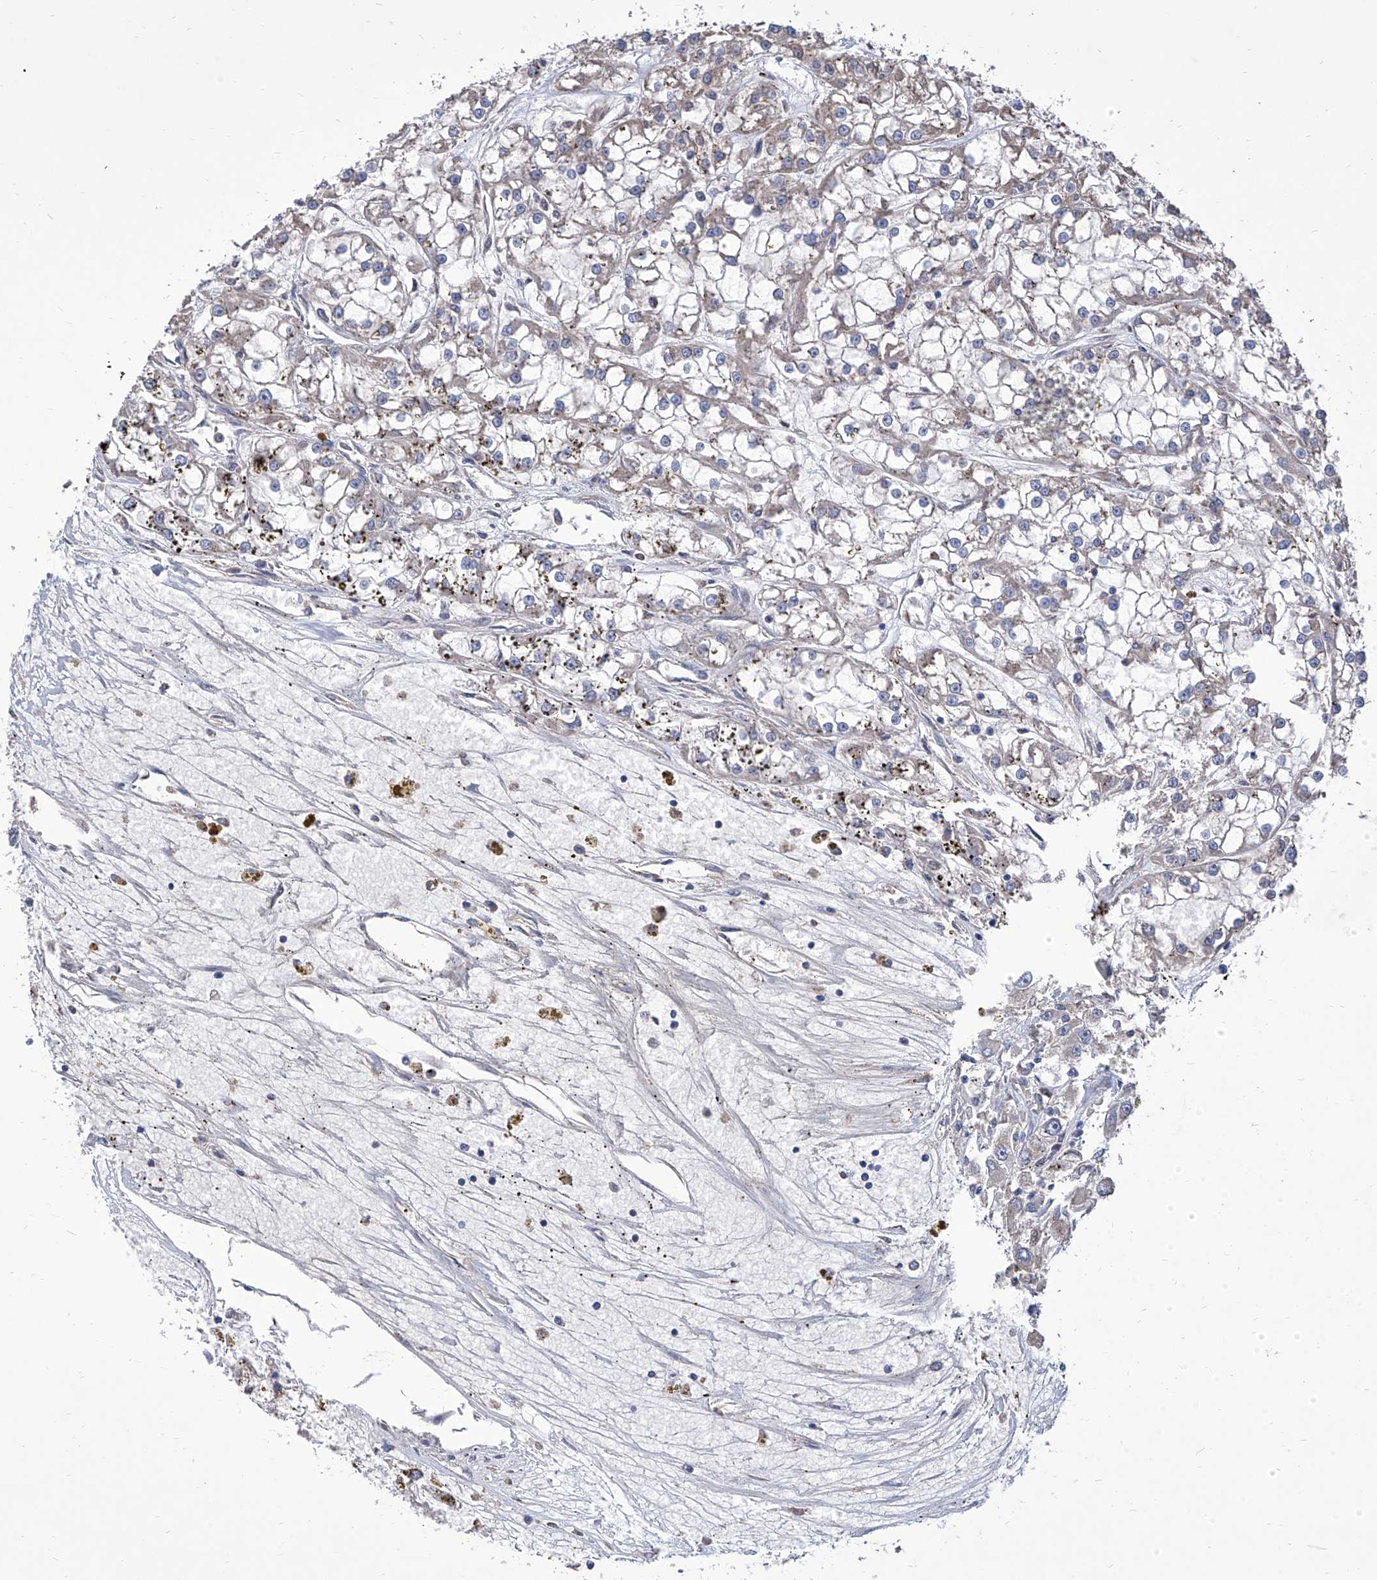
{"staining": {"intensity": "negative", "quantity": "none", "location": "none"}, "tissue": "renal cancer", "cell_type": "Tumor cells", "image_type": "cancer", "snomed": [{"axis": "morphology", "description": "Adenocarcinoma, NOS"}, {"axis": "topography", "description": "Kidney"}], "caption": "Adenocarcinoma (renal) was stained to show a protein in brown. There is no significant expression in tumor cells. (Immunohistochemistry (ihc), brightfield microscopy, high magnification).", "gene": "TJAP1", "patient": {"sex": "female", "age": 52}}